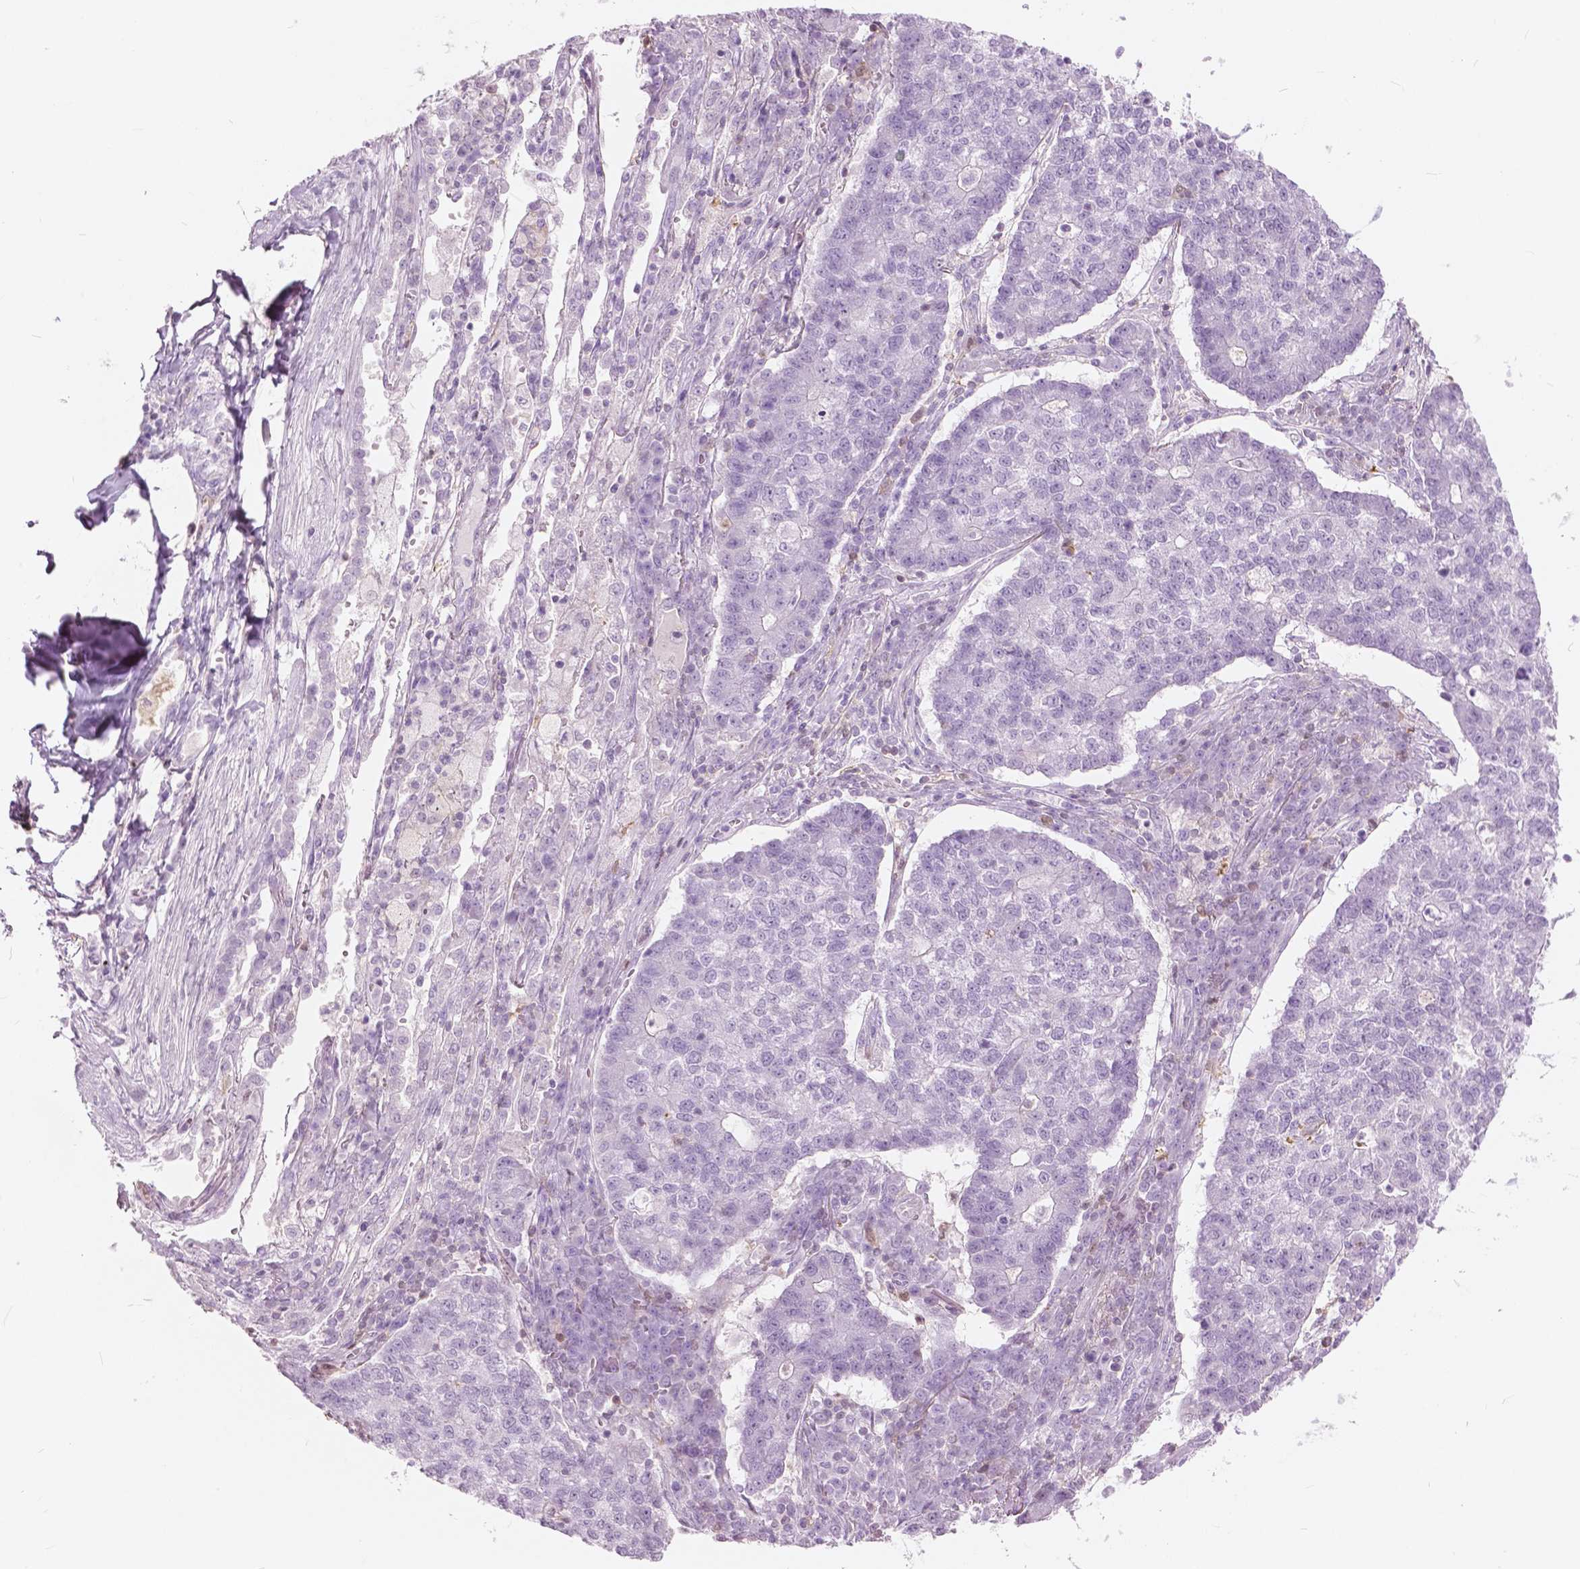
{"staining": {"intensity": "negative", "quantity": "none", "location": "none"}, "tissue": "lung cancer", "cell_type": "Tumor cells", "image_type": "cancer", "snomed": [{"axis": "morphology", "description": "Adenocarcinoma, NOS"}, {"axis": "topography", "description": "Lung"}], "caption": "Immunohistochemical staining of human lung adenocarcinoma reveals no significant positivity in tumor cells.", "gene": "GALM", "patient": {"sex": "male", "age": 57}}